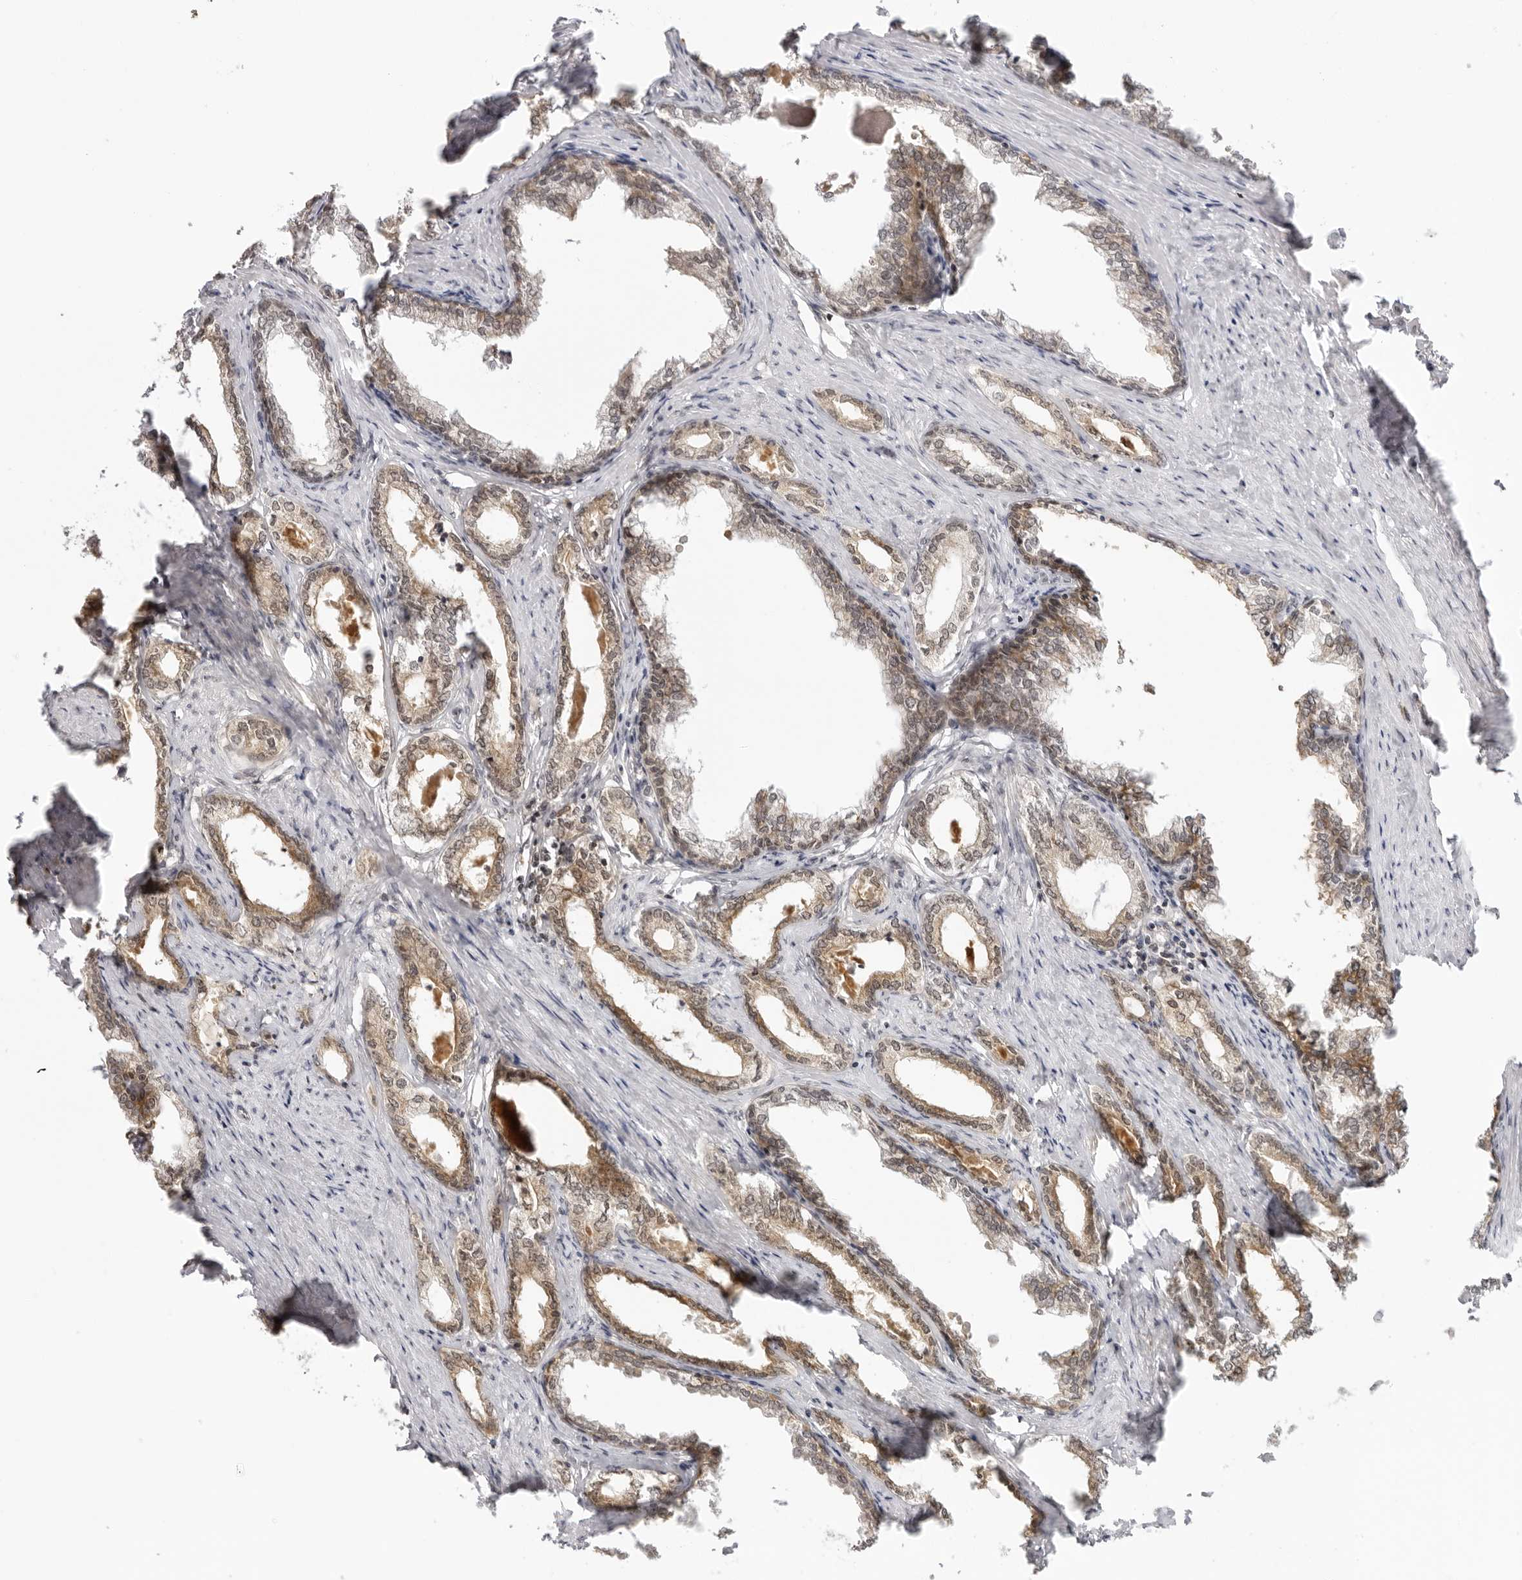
{"staining": {"intensity": "weak", "quantity": ">75%", "location": "cytoplasmic/membranous"}, "tissue": "prostate cancer", "cell_type": "Tumor cells", "image_type": "cancer", "snomed": [{"axis": "morphology", "description": "Adenocarcinoma, High grade"}, {"axis": "topography", "description": "Prostate"}], "caption": "Immunohistochemical staining of prostate adenocarcinoma (high-grade) displays weak cytoplasmic/membranous protein positivity in about >75% of tumor cells.", "gene": "PRRC2C", "patient": {"sex": "male", "age": 58}}